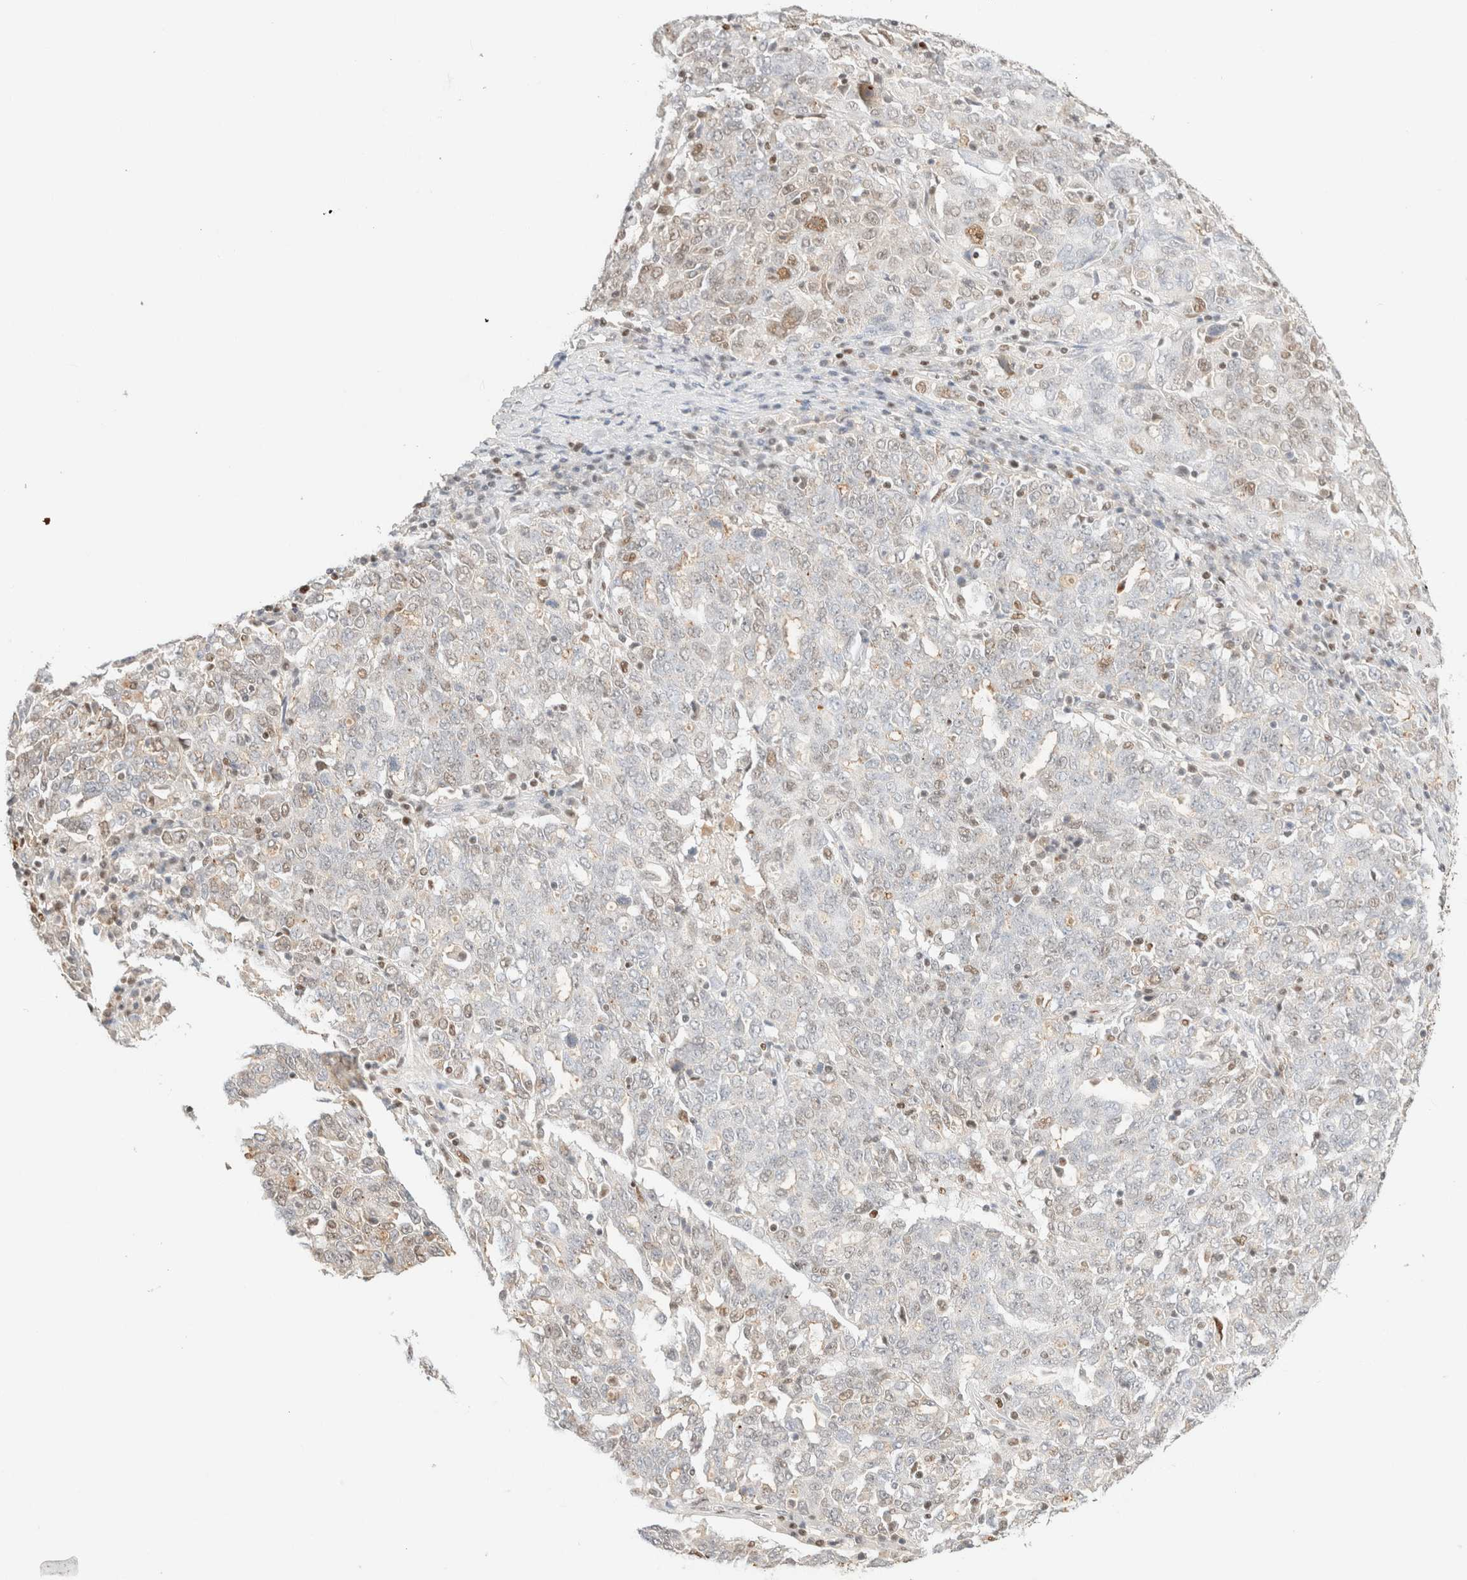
{"staining": {"intensity": "moderate", "quantity": "<25%", "location": "nuclear"}, "tissue": "ovarian cancer", "cell_type": "Tumor cells", "image_type": "cancer", "snomed": [{"axis": "morphology", "description": "Carcinoma, endometroid"}, {"axis": "topography", "description": "Ovary"}], "caption": "IHC of ovarian cancer (endometroid carcinoma) displays low levels of moderate nuclear expression in about <25% of tumor cells.", "gene": "DDB2", "patient": {"sex": "female", "age": 62}}